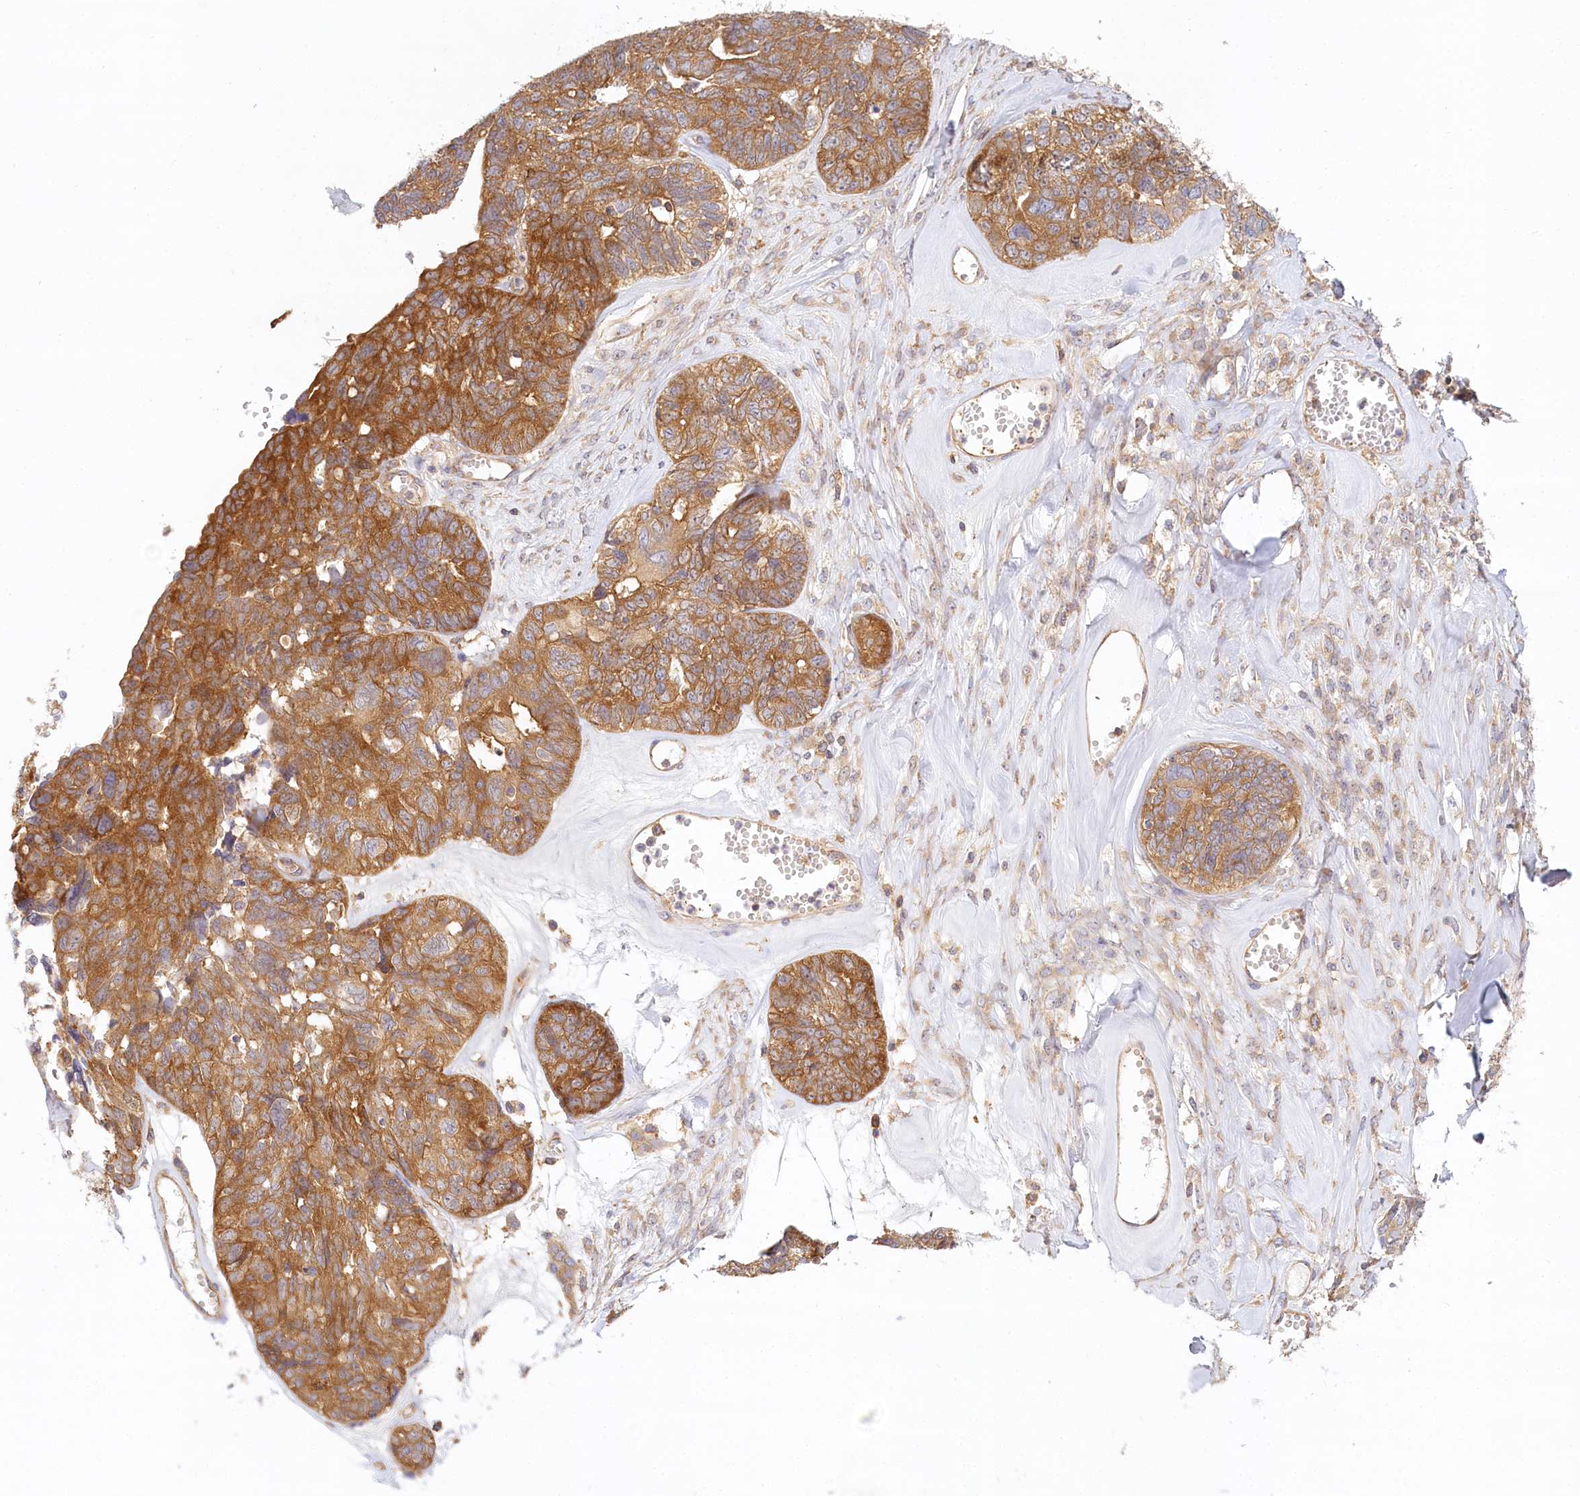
{"staining": {"intensity": "strong", "quantity": ">75%", "location": "cytoplasmic/membranous"}, "tissue": "ovarian cancer", "cell_type": "Tumor cells", "image_type": "cancer", "snomed": [{"axis": "morphology", "description": "Cystadenocarcinoma, serous, NOS"}, {"axis": "topography", "description": "Ovary"}], "caption": "This photomicrograph reveals immunohistochemistry staining of human ovarian cancer, with high strong cytoplasmic/membranous staining in about >75% of tumor cells.", "gene": "UMPS", "patient": {"sex": "female", "age": 79}}